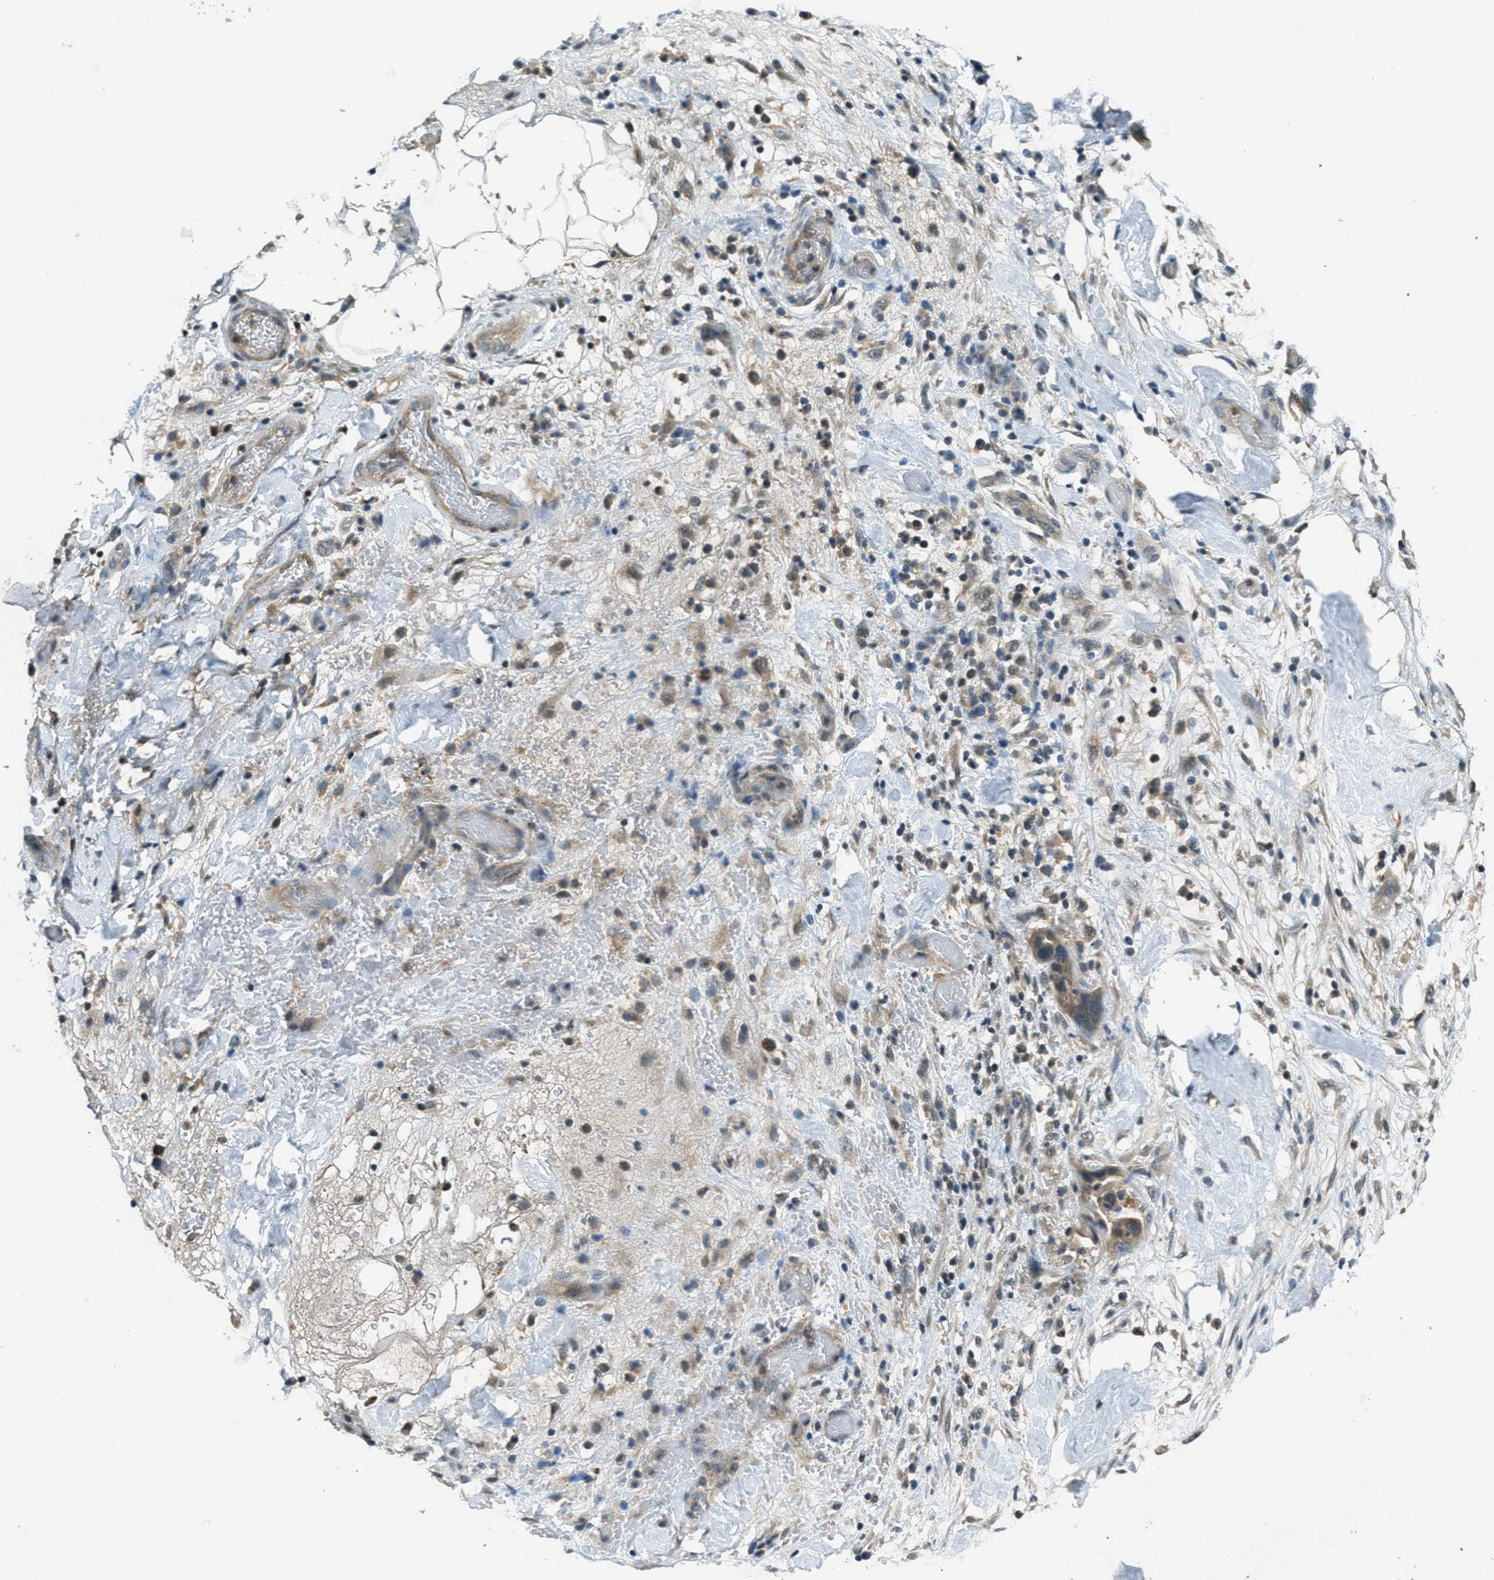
{"staining": {"intensity": "moderate", "quantity": ">75%", "location": "cytoplasmic/membranous"}, "tissue": "pancreatic cancer", "cell_type": "Tumor cells", "image_type": "cancer", "snomed": [{"axis": "morphology", "description": "Adenocarcinoma, NOS"}, {"axis": "topography", "description": "Pancreas"}], "caption": "Immunohistochemistry (IHC) of human pancreatic adenocarcinoma shows medium levels of moderate cytoplasmic/membranous staining in about >75% of tumor cells.", "gene": "DUSP6", "patient": {"sex": "female", "age": 71}}